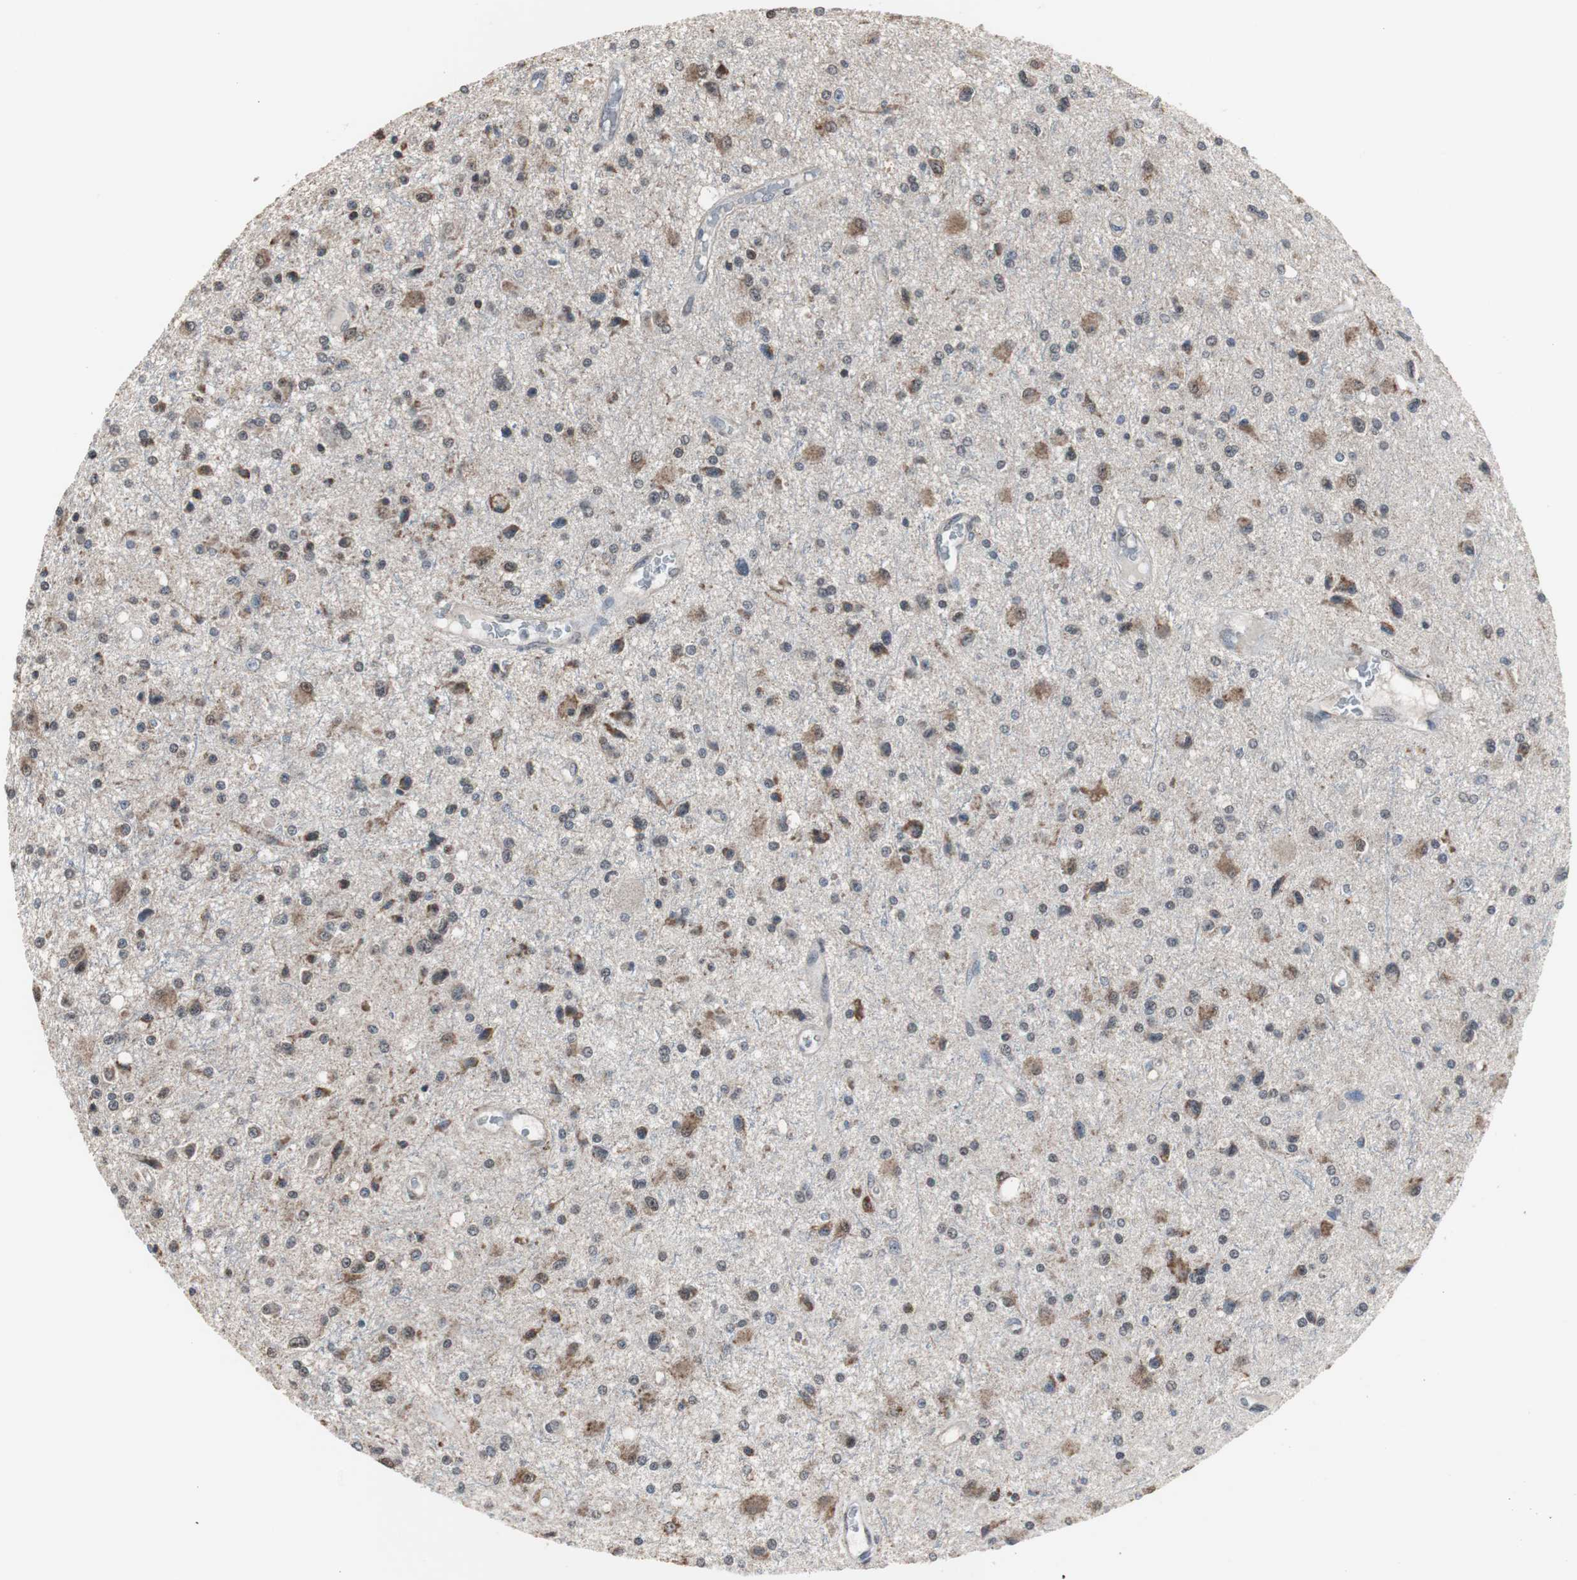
{"staining": {"intensity": "negative", "quantity": "none", "location": "none"}, "tissue": "glioma", "cell_type": "Tumor cells", "image_type": "cancer", "snomed": [{"axis": "morphology", "description": "Glioma, malignant, Low grade"}, {"axis": "topography", "description": "Brain"}], "caption": "DAB immunohistochemical staining of glioma exhibits no significant positivity in tumor cells.", "gene": "ZHX2", "patient": {"sex": "male", "age": 58}}